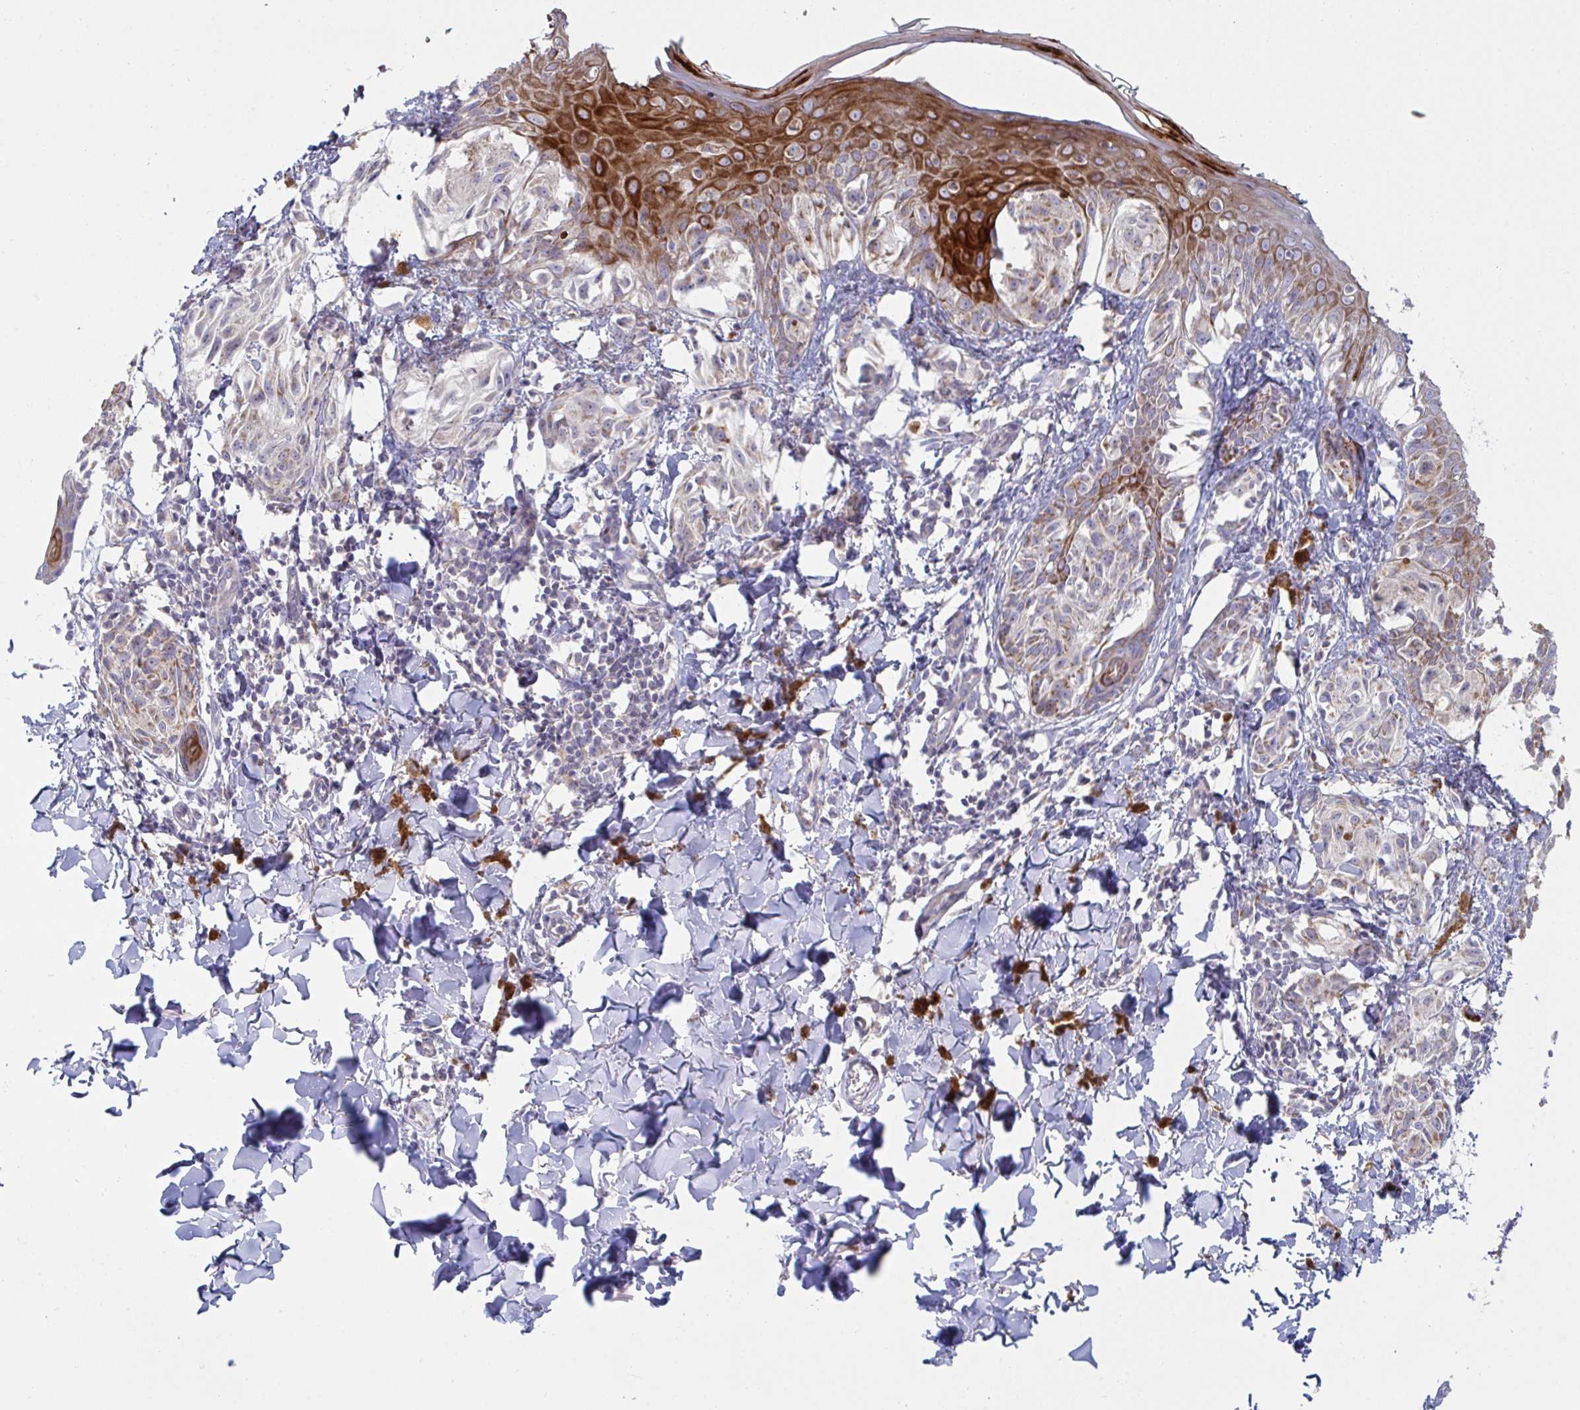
{"staining": {"intensity": "moderate", "quantity": "<25%", "location": "cytoplasmic/membranous"}, "tissue": "melanoma", "cell_type": "Tumor cells", "image_type": "cancer", "snomed": [{"axis": "morphology", "description": "Malignant melanoma, NOS"}, {"axis": "topography", "description": "Skin"}], "caption": "Protein staining demonstrates moderate cytoplasmic/membranous expression in about <25% of tumor cells in malignant melanoma. (DAB (3,3'-diaminobenzidine) IHC with brightfield microscopy, high magnification).", "gene": "NDUFA7", "patient": {"sex": "female", "age": 38}}